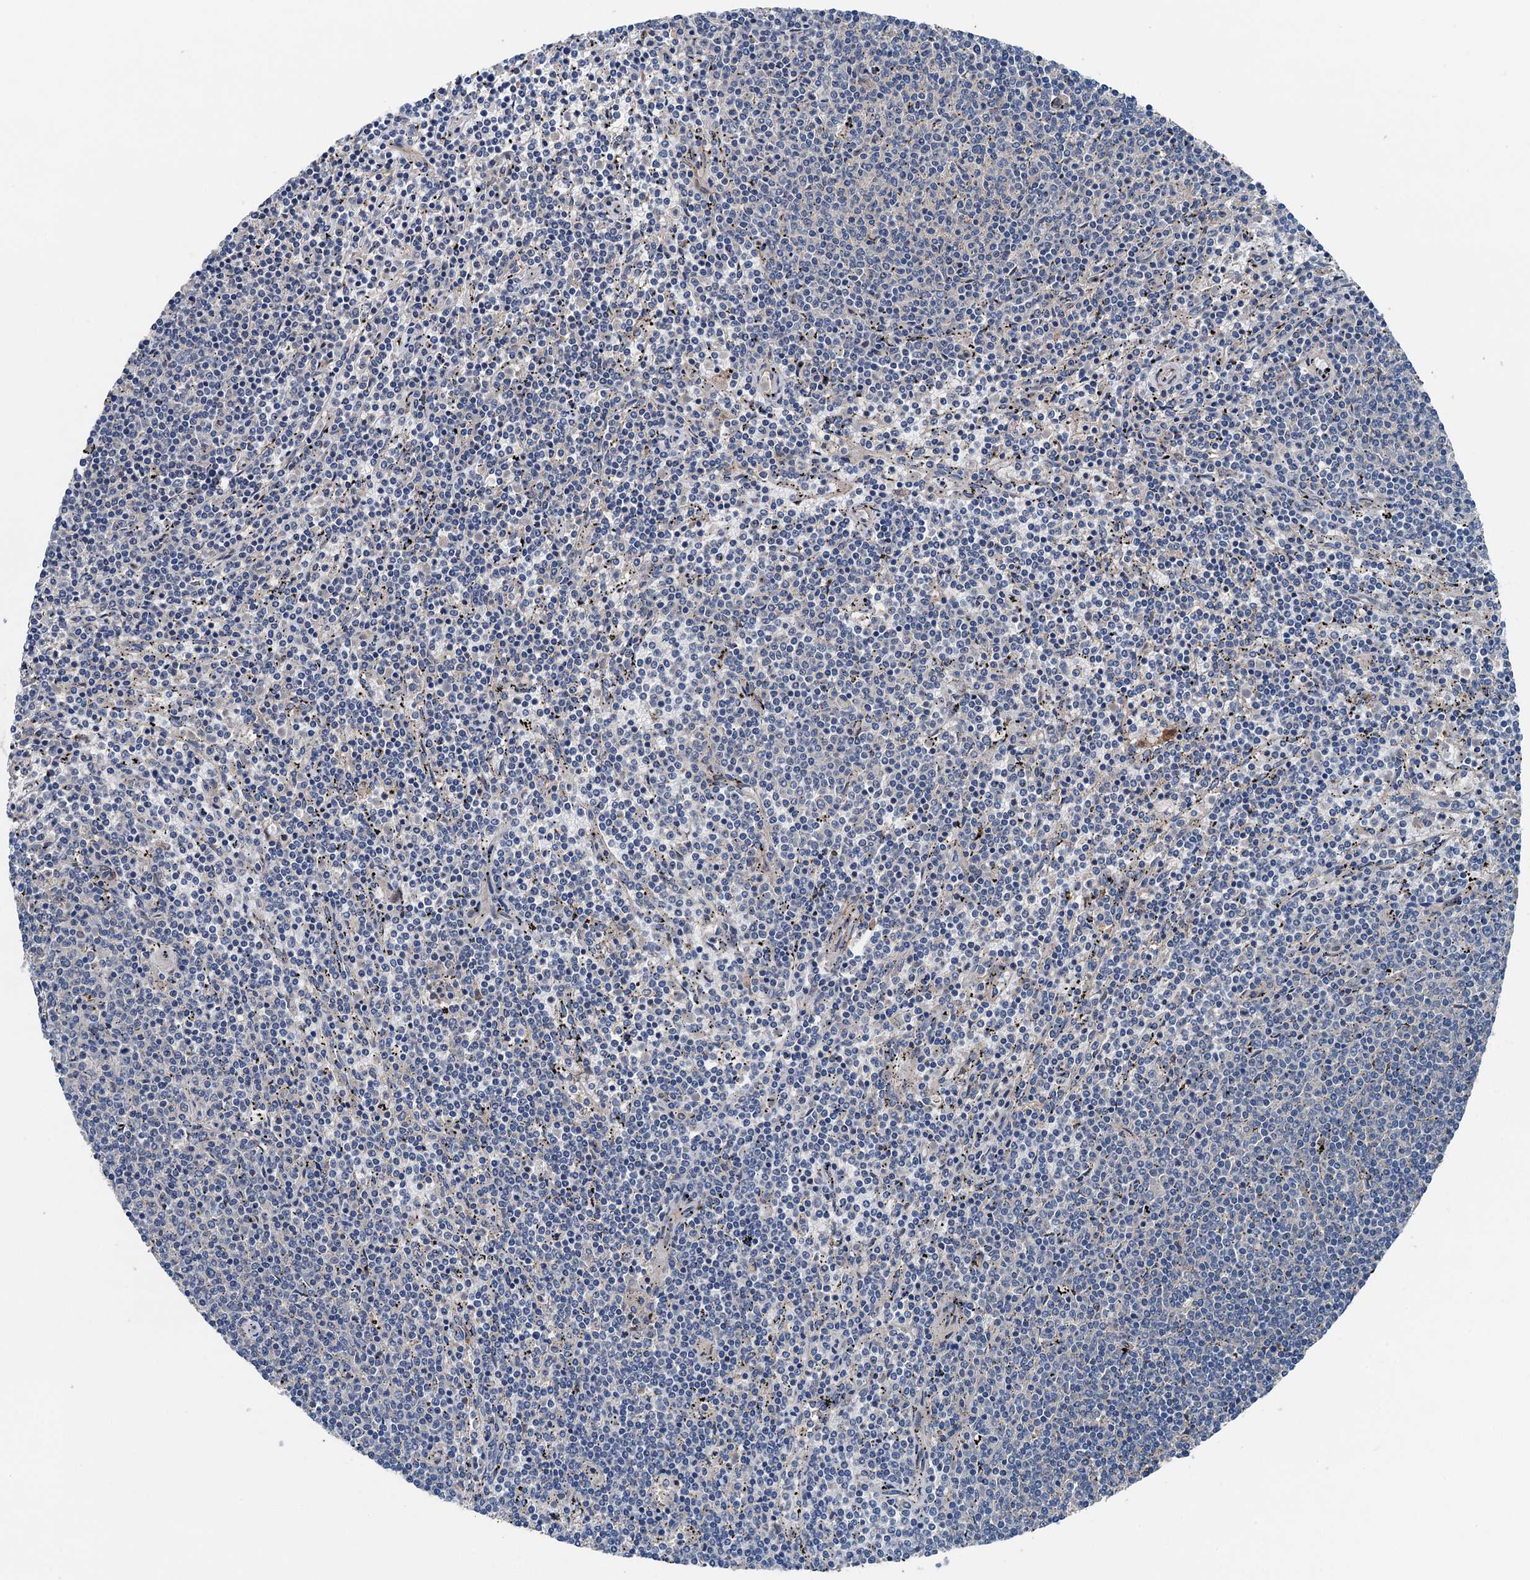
{"staining": {"intensity": "negative", "quantity": "none", "location": "none"}, "tissue": "lymphoma", "cell_type": "Tumor cells", "image_type": "cancer", "snomed": [{"axis": "morphology", "description": "Malignant lymphoma, non-Hodgkin's type, Low grade"}, {"axis": "topography", "description": "Spleen"}], "caption": "Immunohistochemical staining of human malignant lymphoma, non-Hodgkin's type (low-grade) shows no significant staining in tumor cells.", "gene": "SLC2A10", "patient": {"sex": "female", "age": 50}}